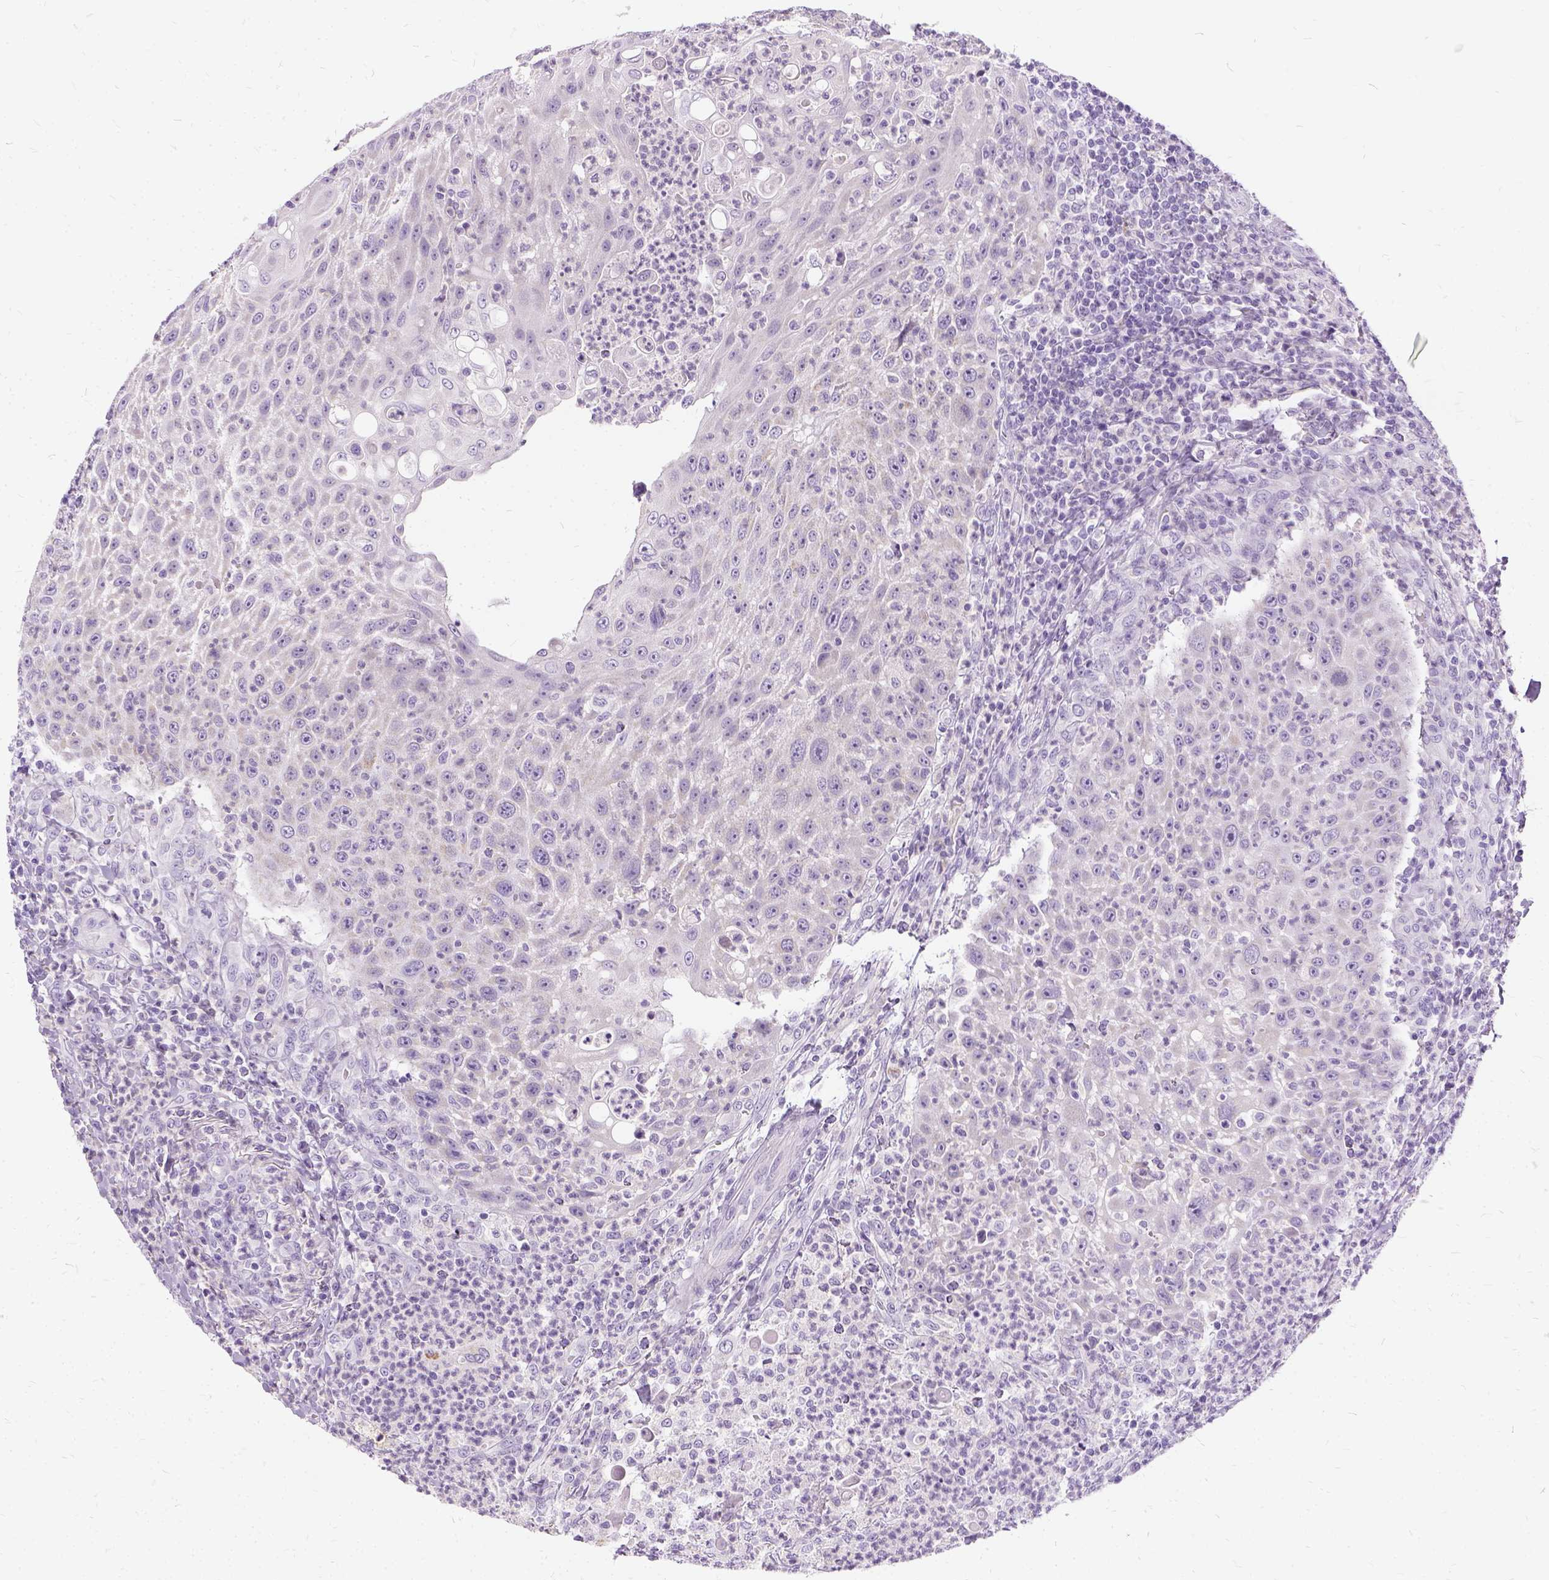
{"staining": {"intensity": "negative", "quantity": "none", "location": "none"}, "tissue": "head and neck cancer", "cell_type": "Tumor cells", "image_type": "cancer", "snomed": [{"axis": "morphology", "description": "Squamous cell carcinoma, NOS"}, {"axis": "topography", "description": "Head-Neck"}], "caption": "There is no significant staining in tumor cells of head and neck squamous cell carcinoma.", "gene": "FDX1", "patient": {"sex": "male", "age": 69}}